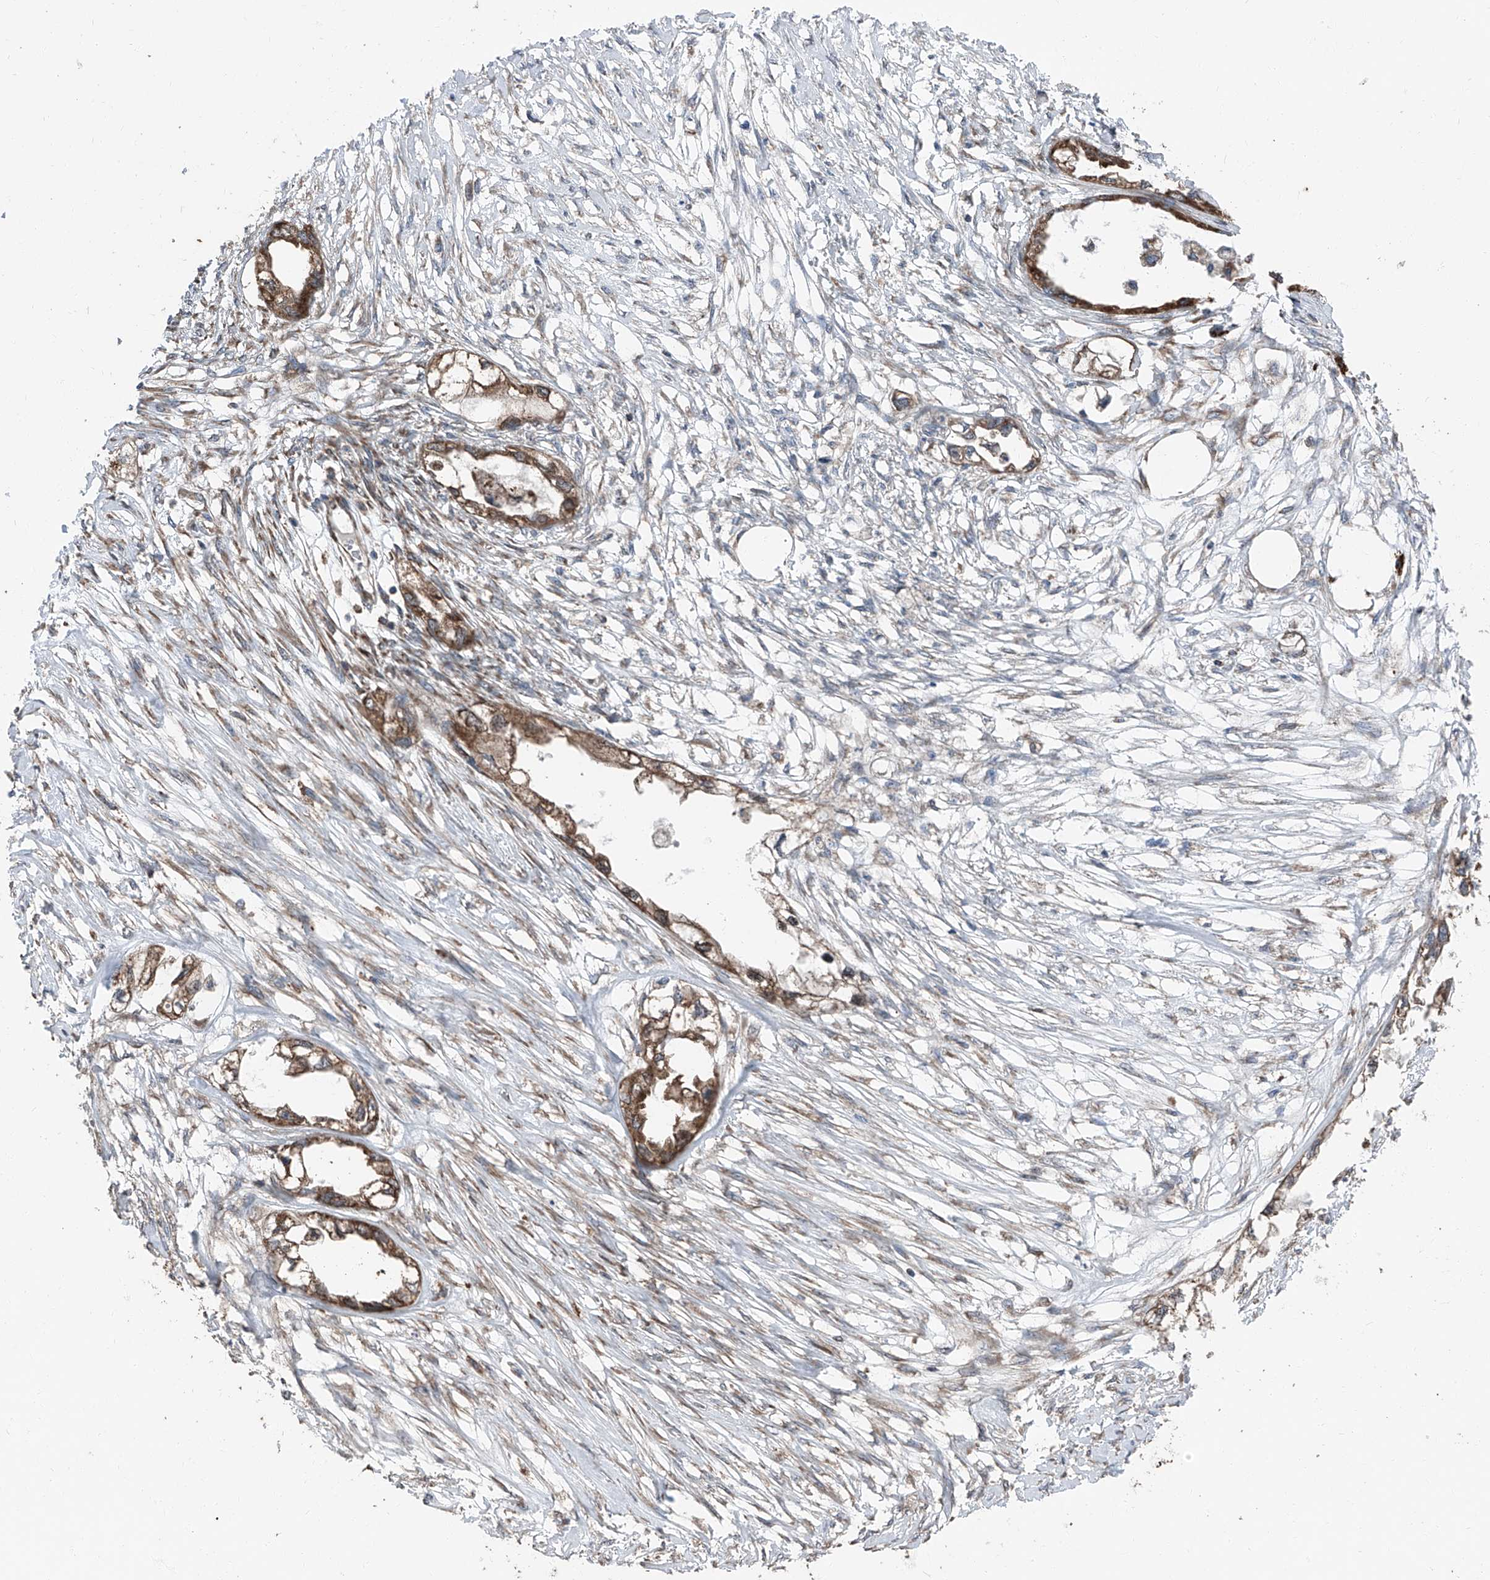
{"staining": {"intensity": "moderate", "quantity": ">75%", "location": "cytoplasmic/membranous"}, "tissue": "endometrial cancer", "cell_type": "Tumor cells", "image_type": "cancer", "snomed": [{"axis": "morphology", "description": "Adenocarcinoma, NOS"}, {"axis": "morphology", "description": "Adenocarcinoma, metastatic, NOS"}, {"axis": "topography", "description": "Adipose tissue"}, {"axis": "topography", "description": "Endometrium"}], "caption": "This is an image of IHC staining of adenocarcinoma (endometrial), which shows moderate positivity in the cytoplasmic/membranous of tumor cells.", "gene": "LIMK1", "patient": {"sex": "female", "age": 67}}